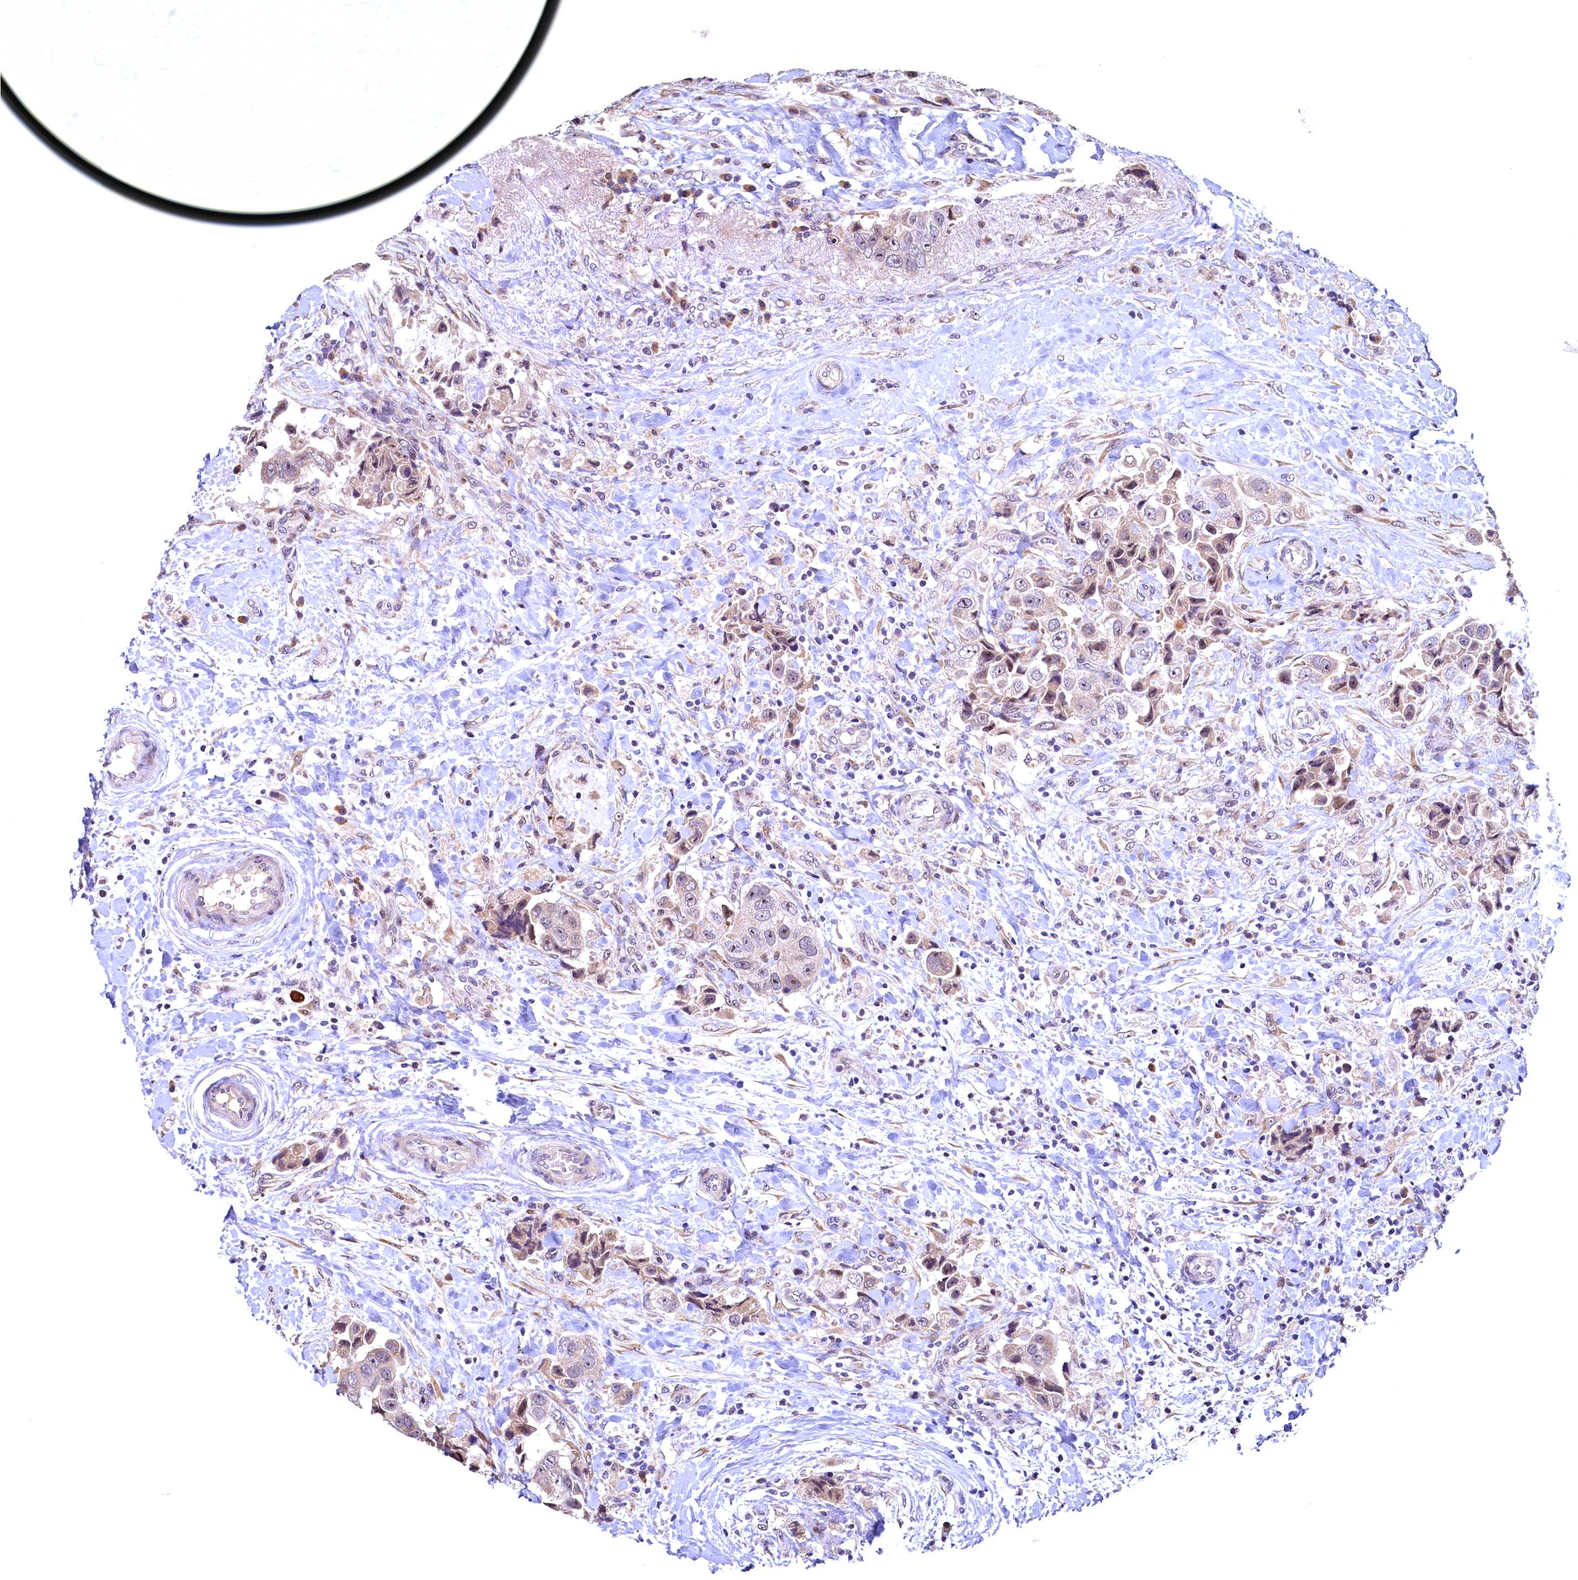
{"staining": {"intensity": "negative", "quantity": "none", "location": "none"}, "tissue": "breast cancer", "cell_type": "Tumor cells", "image_type": "cancer", "snomed": [{"axis": "morphology", "description": "Normal tissue, NOS"}, {"axis": "morphology", "description": "Duct carcinoma"}, {"axis": "topography", "description": "Breast"}], "caption": "Histopathology image shows no significant protein expression in tumor cells of breast infiltrating ductal carcinoma. (DAB IHC visualized using brightfield microscopy, high magnification).", "gene": "LATS2", "patient": {"sex": "female", "age": 62}}